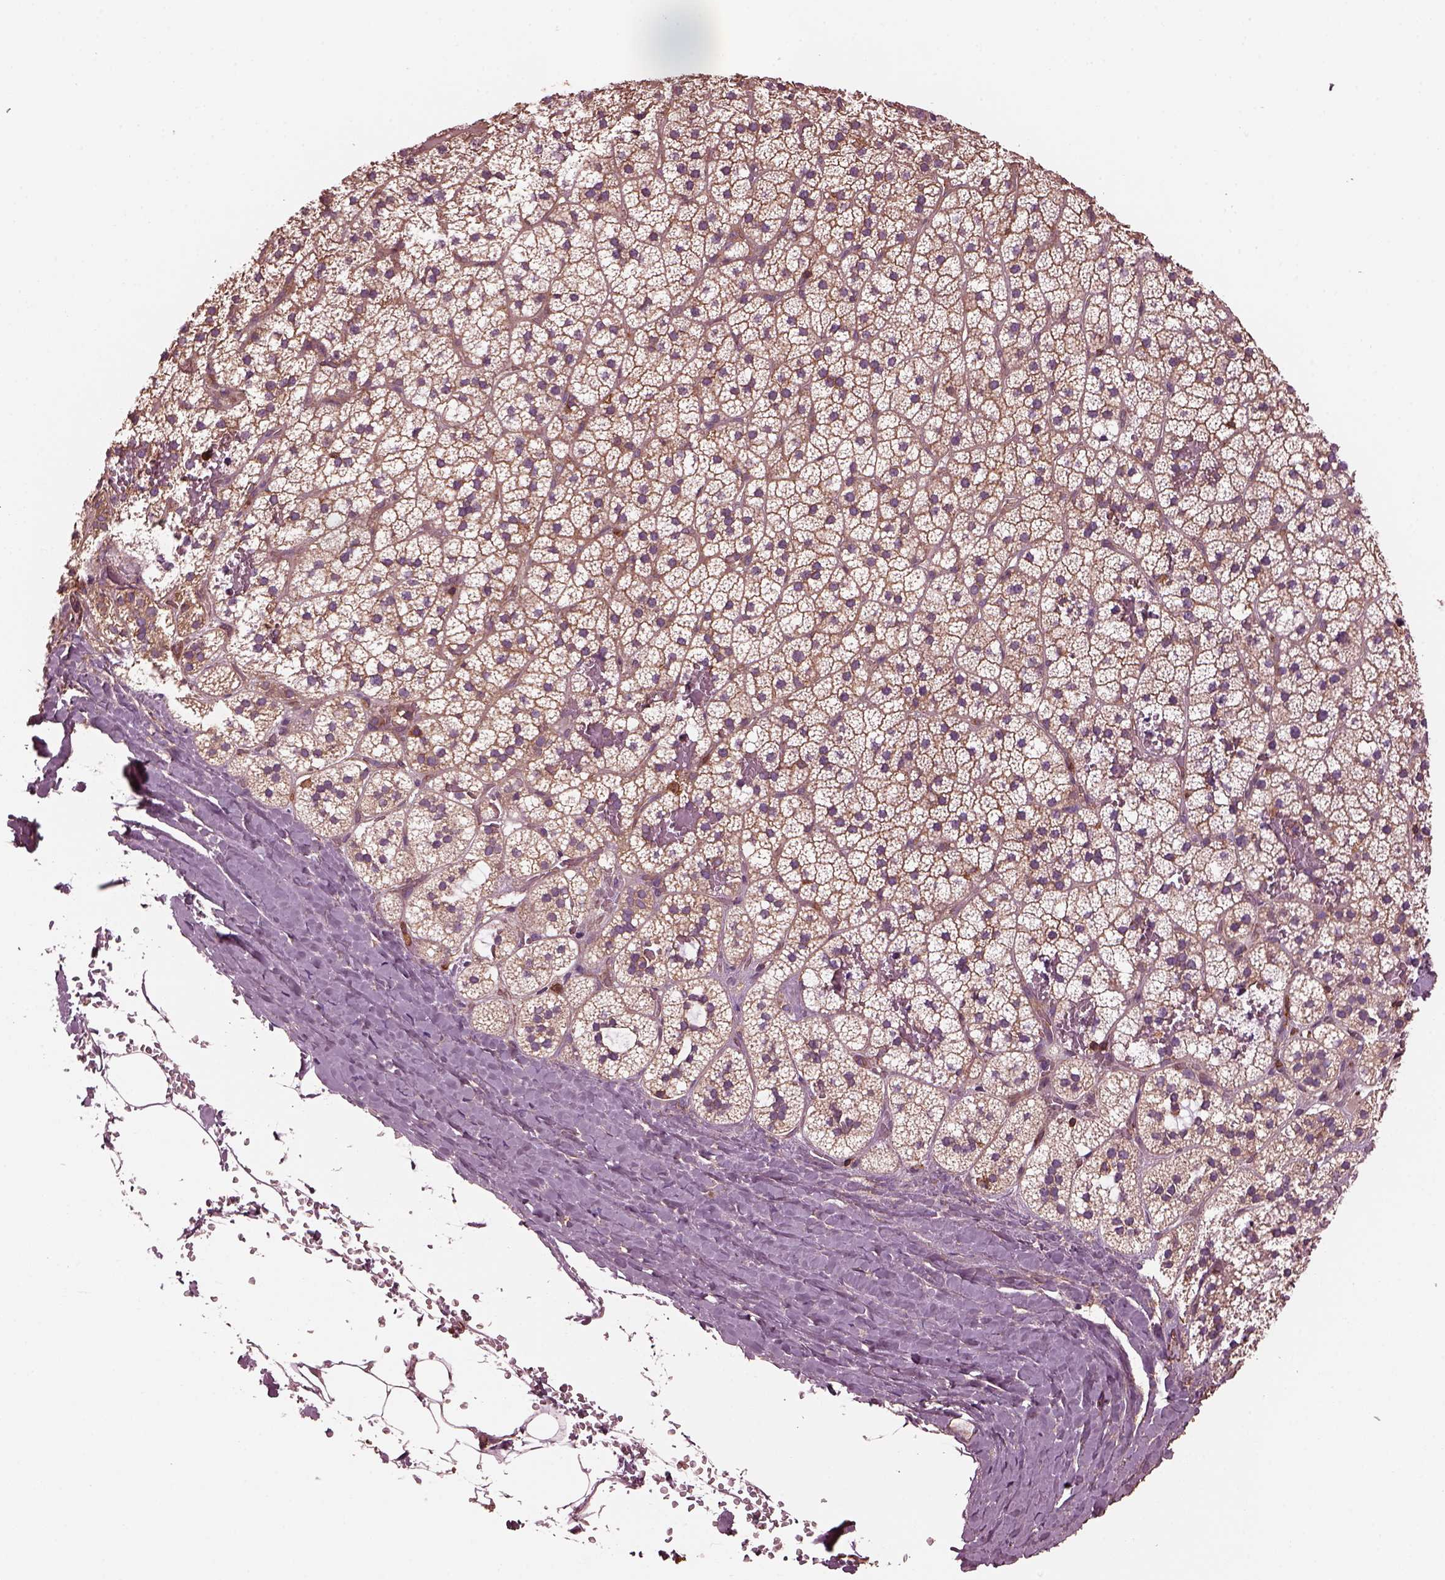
{"staining": {"intensity": "moderate", "quantity": ">75%", "location": "cytoplasmic/membranous"}, "tissue": "adrenal gland", "cell_type": "Glandular cells", "image_type": "normal", "snomed": [{"axis": "morphology", "description": "Normal tissue, NOS"}, {"axis": "topography", "description": "Adrenal gland"}], "caption": "High-power microscopy captured an immunohistochemistry image of benign adrenal gland, revealing moderate cytoplasmic/membranous expression in about >75% of glandular cells. The staining was performed using DAB (3,3'-diaminobenzidine), with brown indicating positive protein expression. Nuclei are stained blue with hematoxylin.", "gene": "MYL1", "patient": {"sex": "male", "age": 53}}